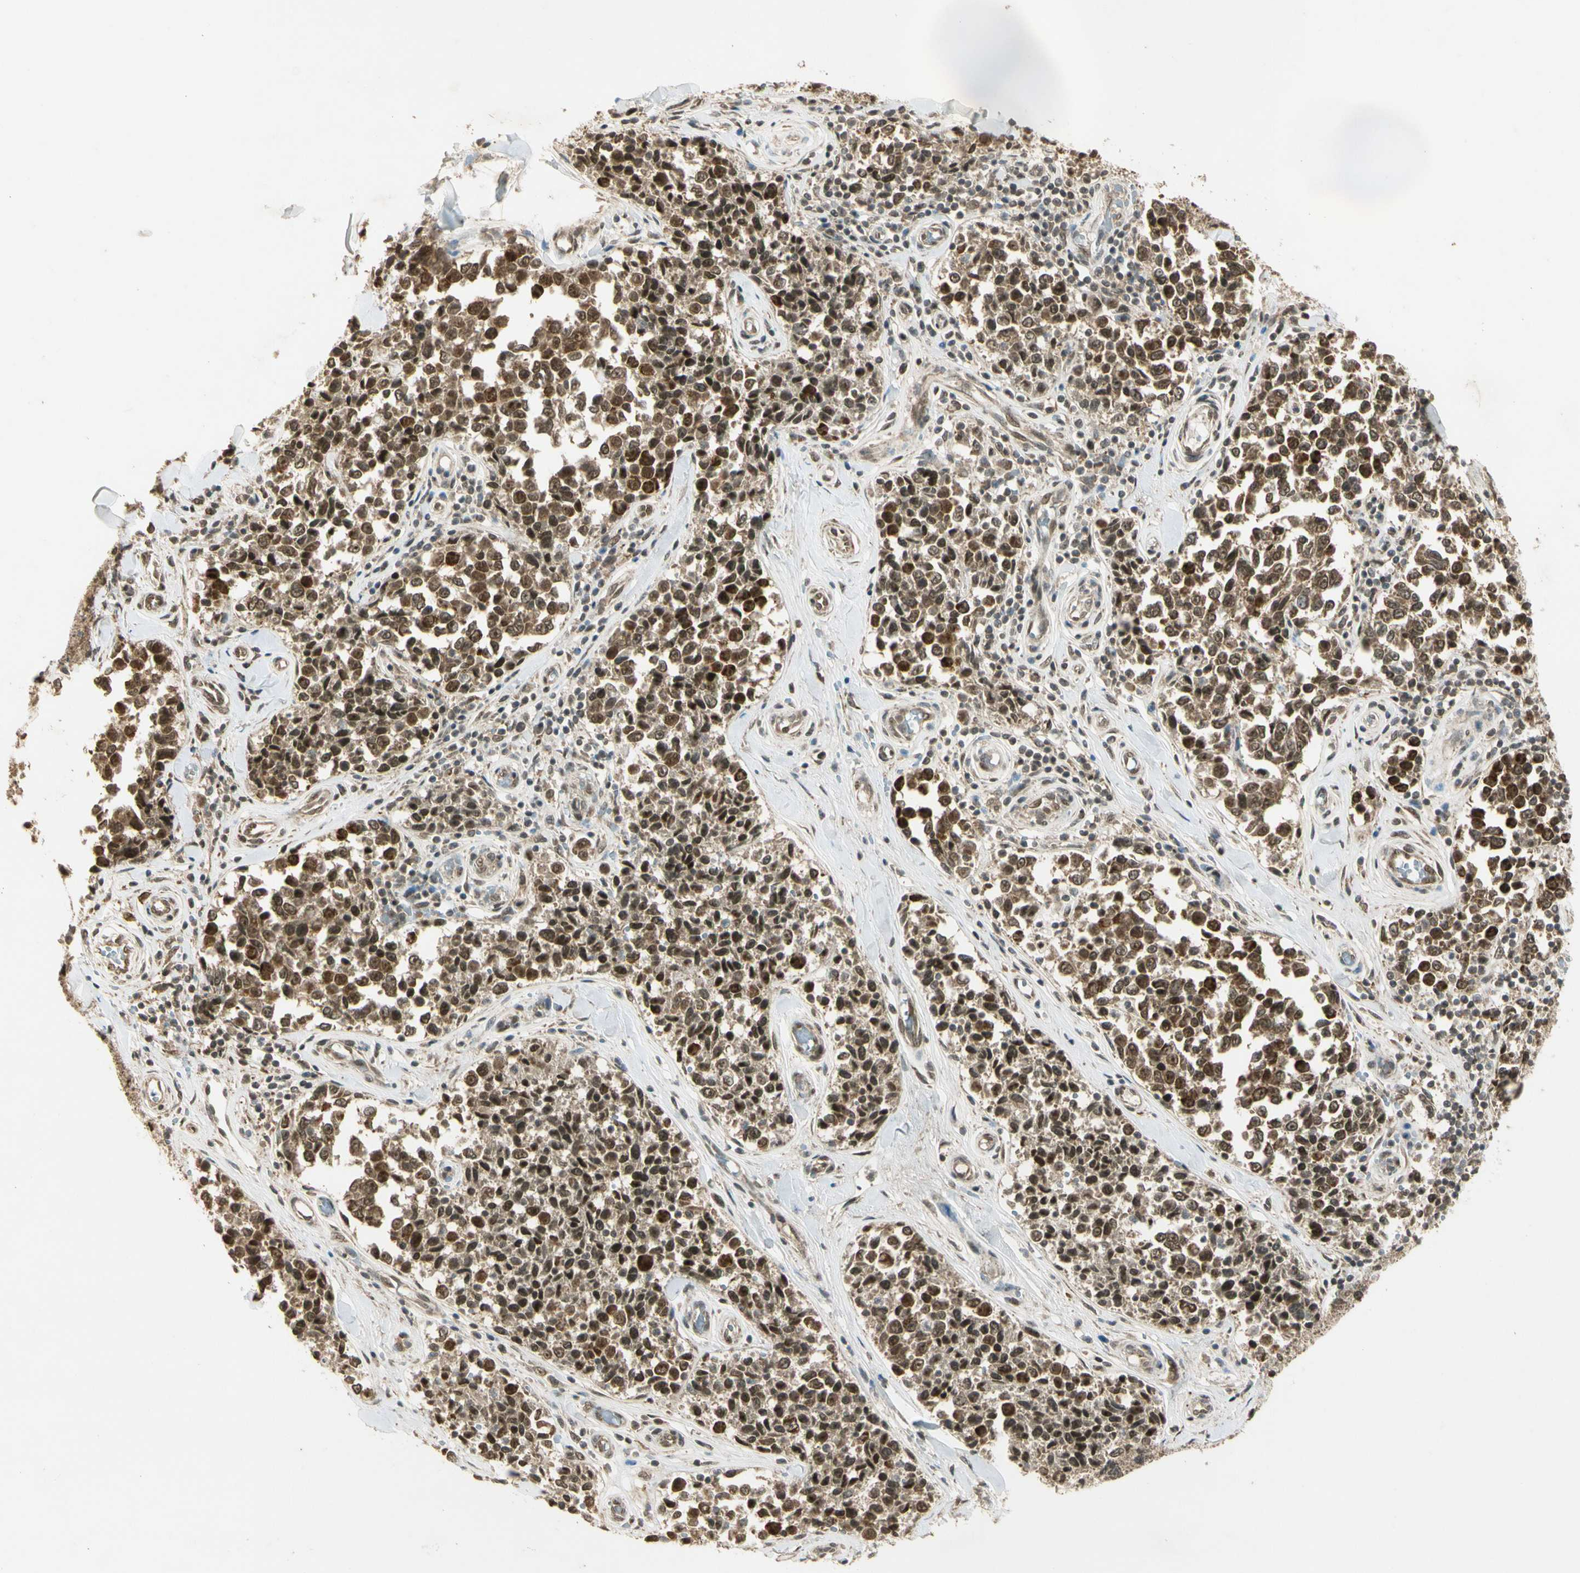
{"staining": {"intensity": "moderate", "quantity": ">75%", "location": "cytoplasmic/membranous,nuclear"}, "tissue": "melanoma", "cell_type": "Tumor cells", "image_type": "cancer", "snomed": [{"axis": "morphology", "description": "Malignant melanoma, NOS"}, {"axis": "topography", "description": "Skin"}], "caption": "DAB (3,3'-diaminobenzidine) immunohistochemical staining of melanoma reveals moderate cytoplasmic/membranous and nuclear protein staining in about >75% of tumor cells.", "gene": "ZNF135", "patient": {"sex": "female", "age": 64}}